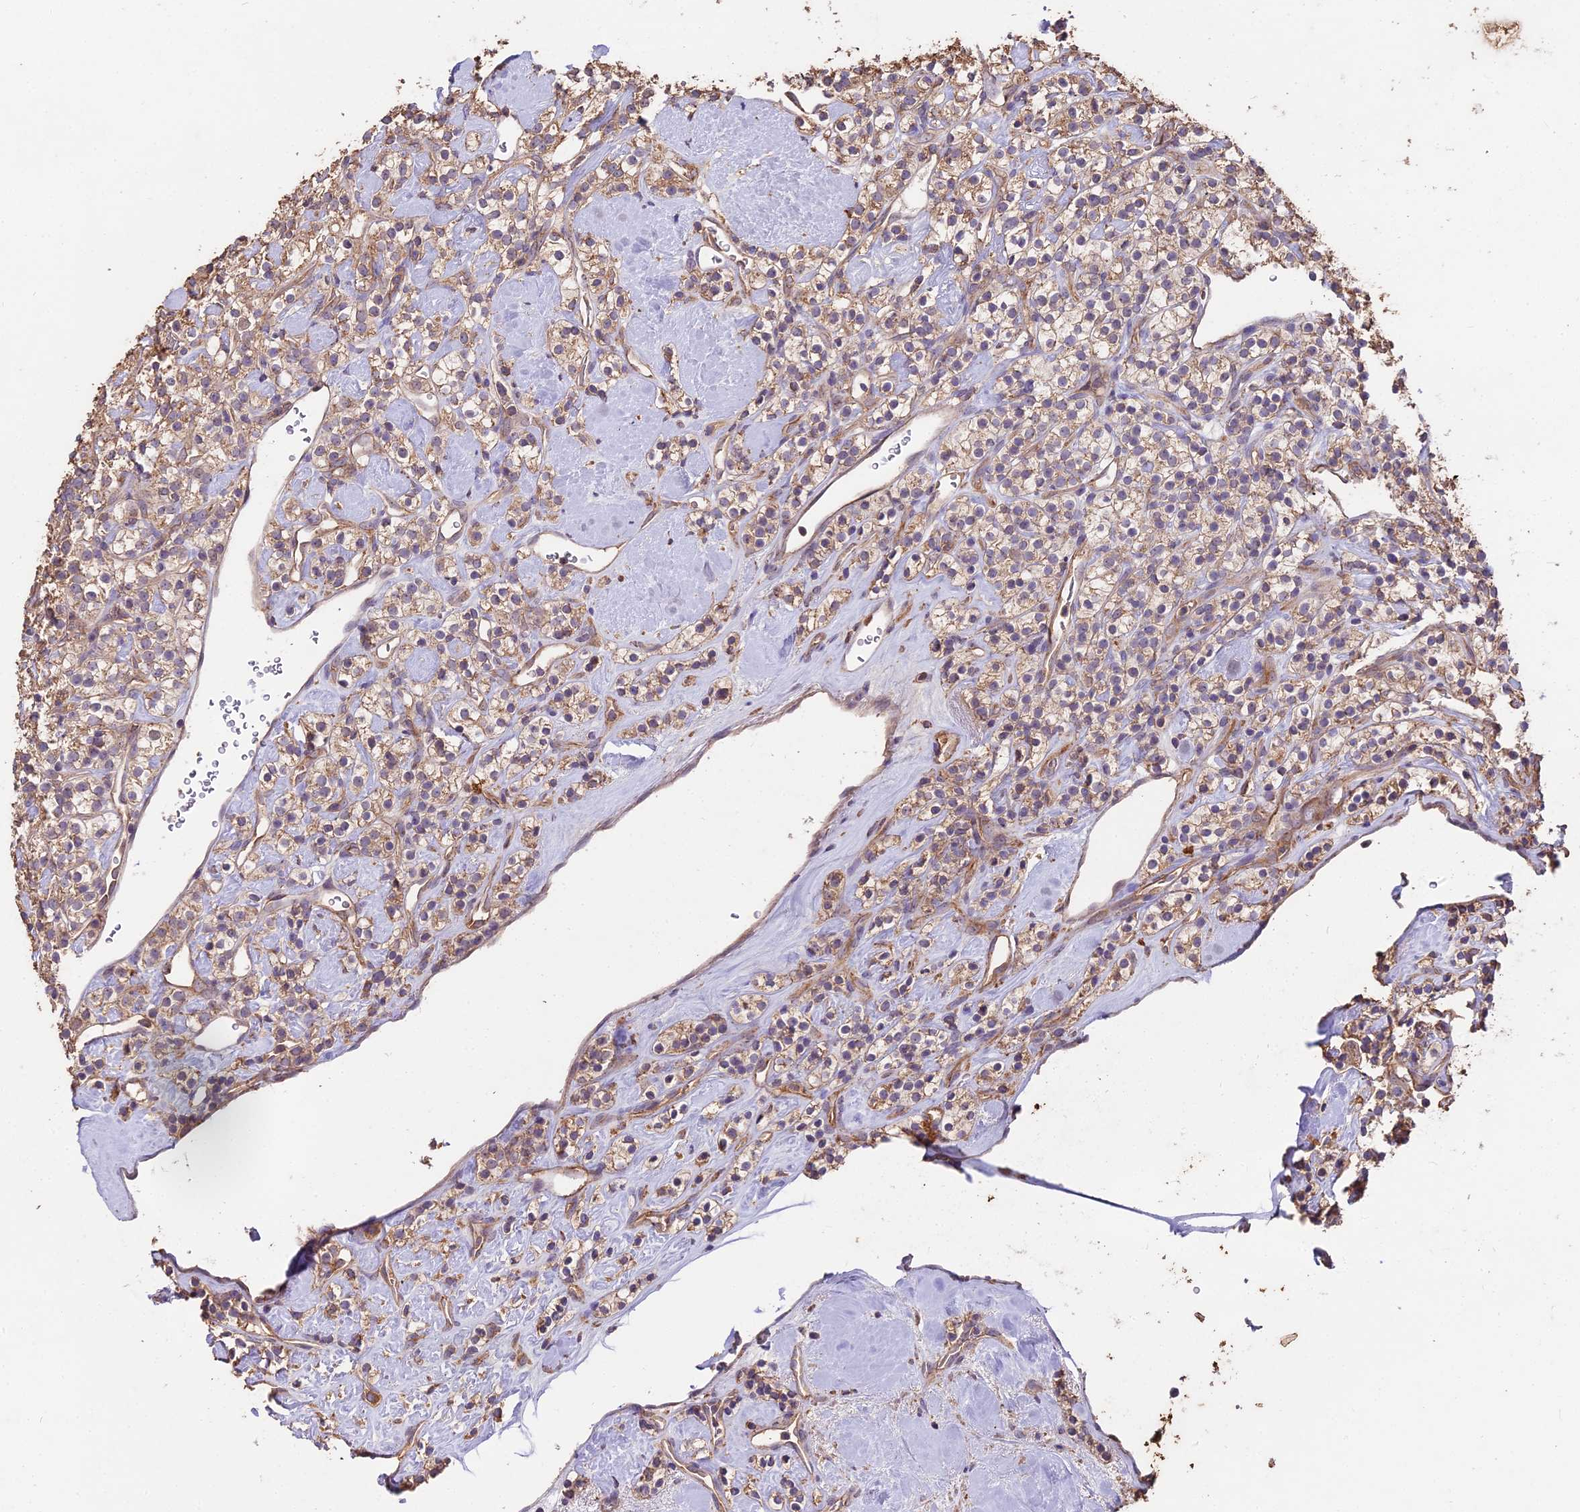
{"staining": {"intensity": "weak", "quantity": "<25%", "location": "cytoplasmic/membranous"}, "tissue": "renal cancer", "cell_type": "Tumor cells", "image_type": "cancer", "snomed": [{"axis": "morphology", "description": "Adenocarcinoma, NOS"}, {"axis": "topography", "description": "Kidney"}], "caption": "Human renal adenocarcinoma stained for a protein using immunohistochemistry (IHC) shows no expression in tumor cells.", "gene": "CEMIP2", "patient": {"sex": "male", "age": 77}}